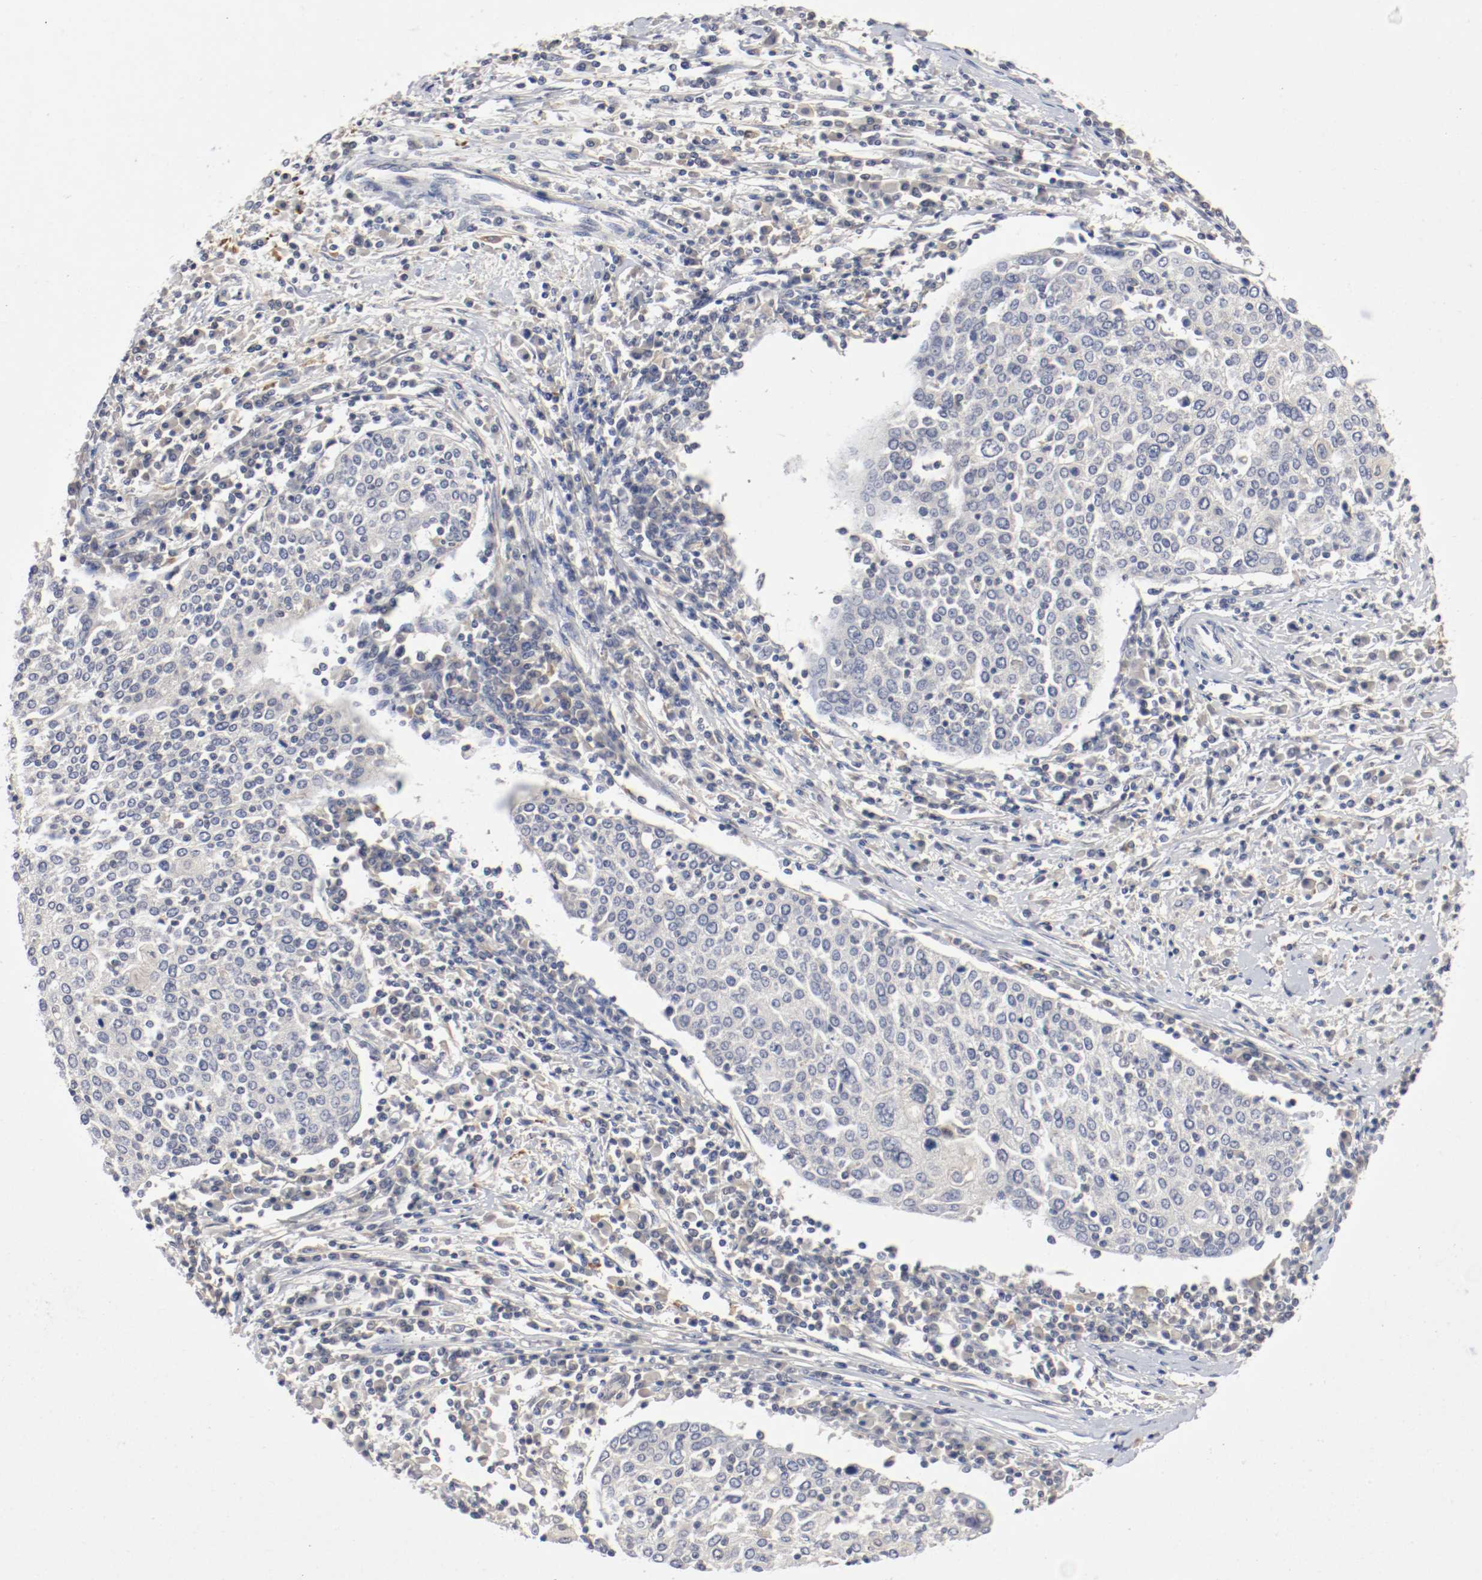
{"staining": {"intensity": "weak", "quantity": "<25%", "location": "cytoplasmic/membranous"}, "tissue": "cervical cancer", "cell_type": "Tumor cells", "image_type": "cancer", "snomed": [{"axis": "morphology", "description": "Squamous cell carcinoma, NOS"}, {"axis": "topography", "description": "Cervix"}], "caption": "The image shows no staining of tumor cells in squamous cell carcinoma (cervical).", "gene": "REN", "patient": {"sex": "female", "age": 40}}